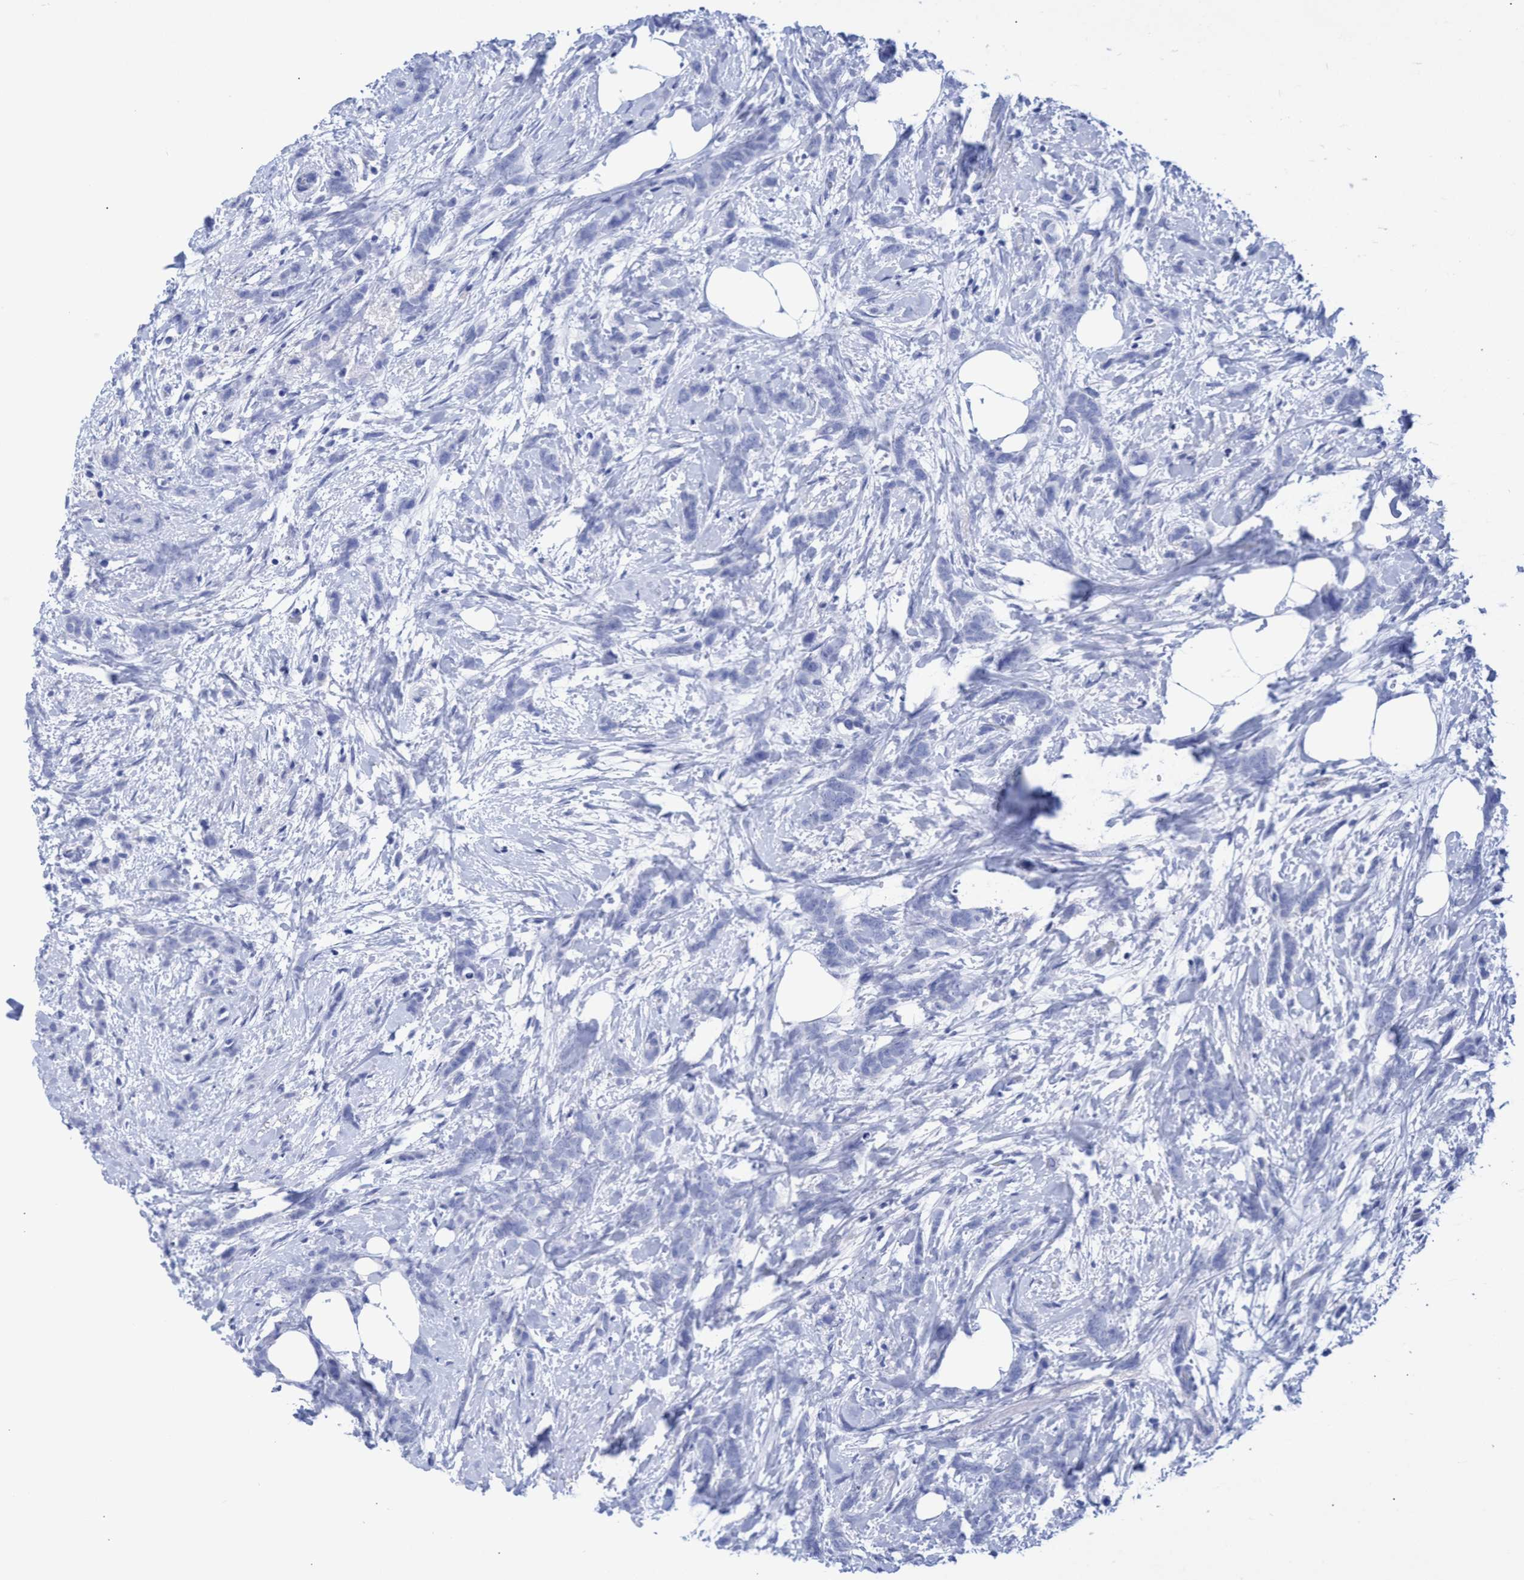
{"staining": {"intensity": "negative", "quantity": "none", "location": "none"}, "tissue": "breast cancer", "cell_type": "Tumor cells", "image_type": "cancer", "snomed": [{"axis": "morphology", "description": "Lobular carcinoma, in situ"}, {"axis": "morphology", "description": "Lobular carcinoma"}, {"axis": "topography", "description": "Breast"}], "caption": "This is an IHC photomicrograph of lobular carcinoma in situ (breast). There is no expression in tumor cells.", "gene": "INSL6", "patient": {"sex": "female", "age": 41}}